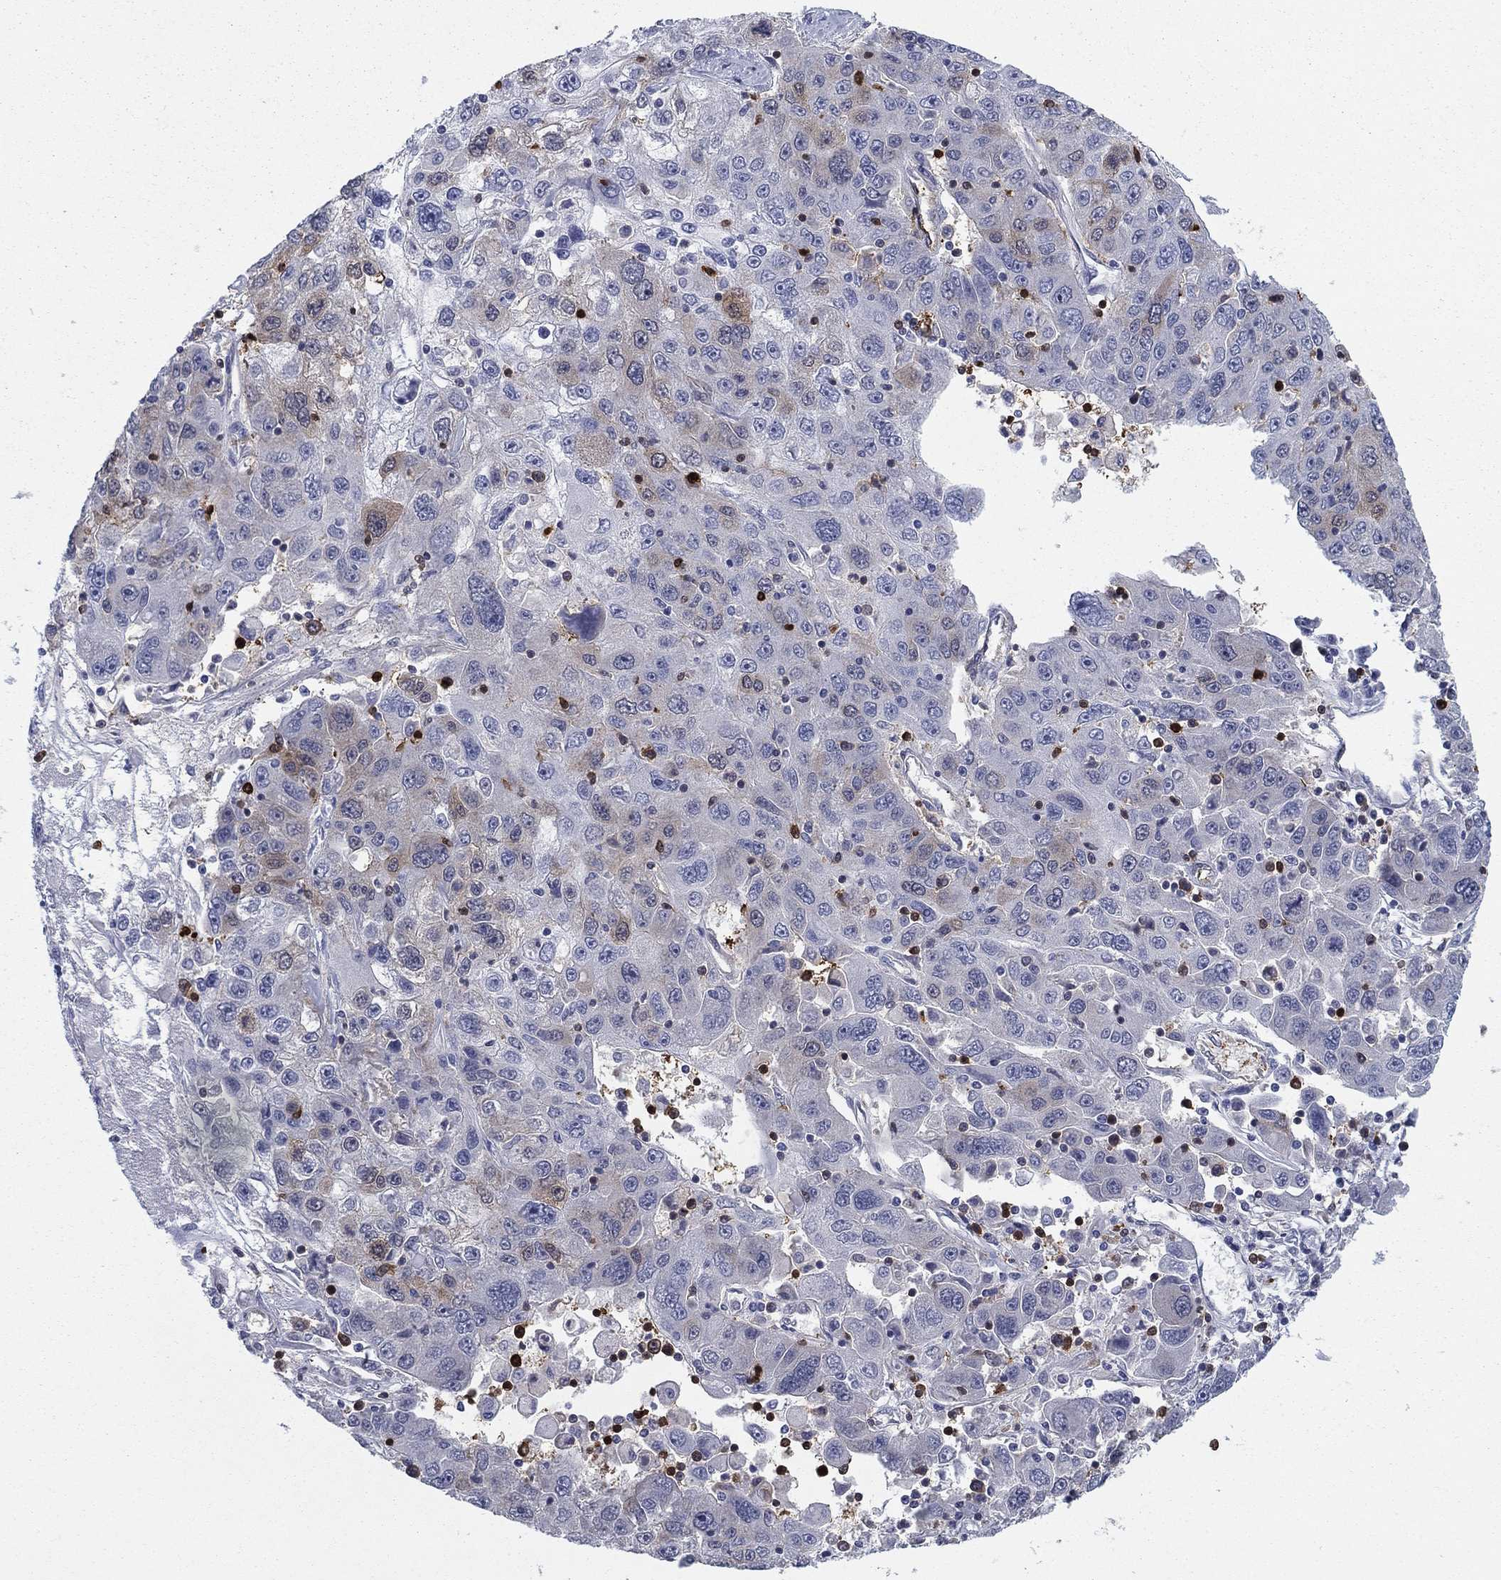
{"staining": {"intensity": "weak", "quantity": "<25%", "location": "cytoplasmic/membranous"}, "tissue": "stomach cancer", "cell_type": "Tumor cells", "image_type": "cancer", "snomed": [{"axis": "morphology", "description": "Adenocarcinoma, NOS"}, {"axis": "topography", "description": "Stomach"}], "caption": "Tumor cells show no significant protein expression in adenocarcinoma (stomach).", "gene": "STMN1", "patient": {"sex": "male", "age": 56}}